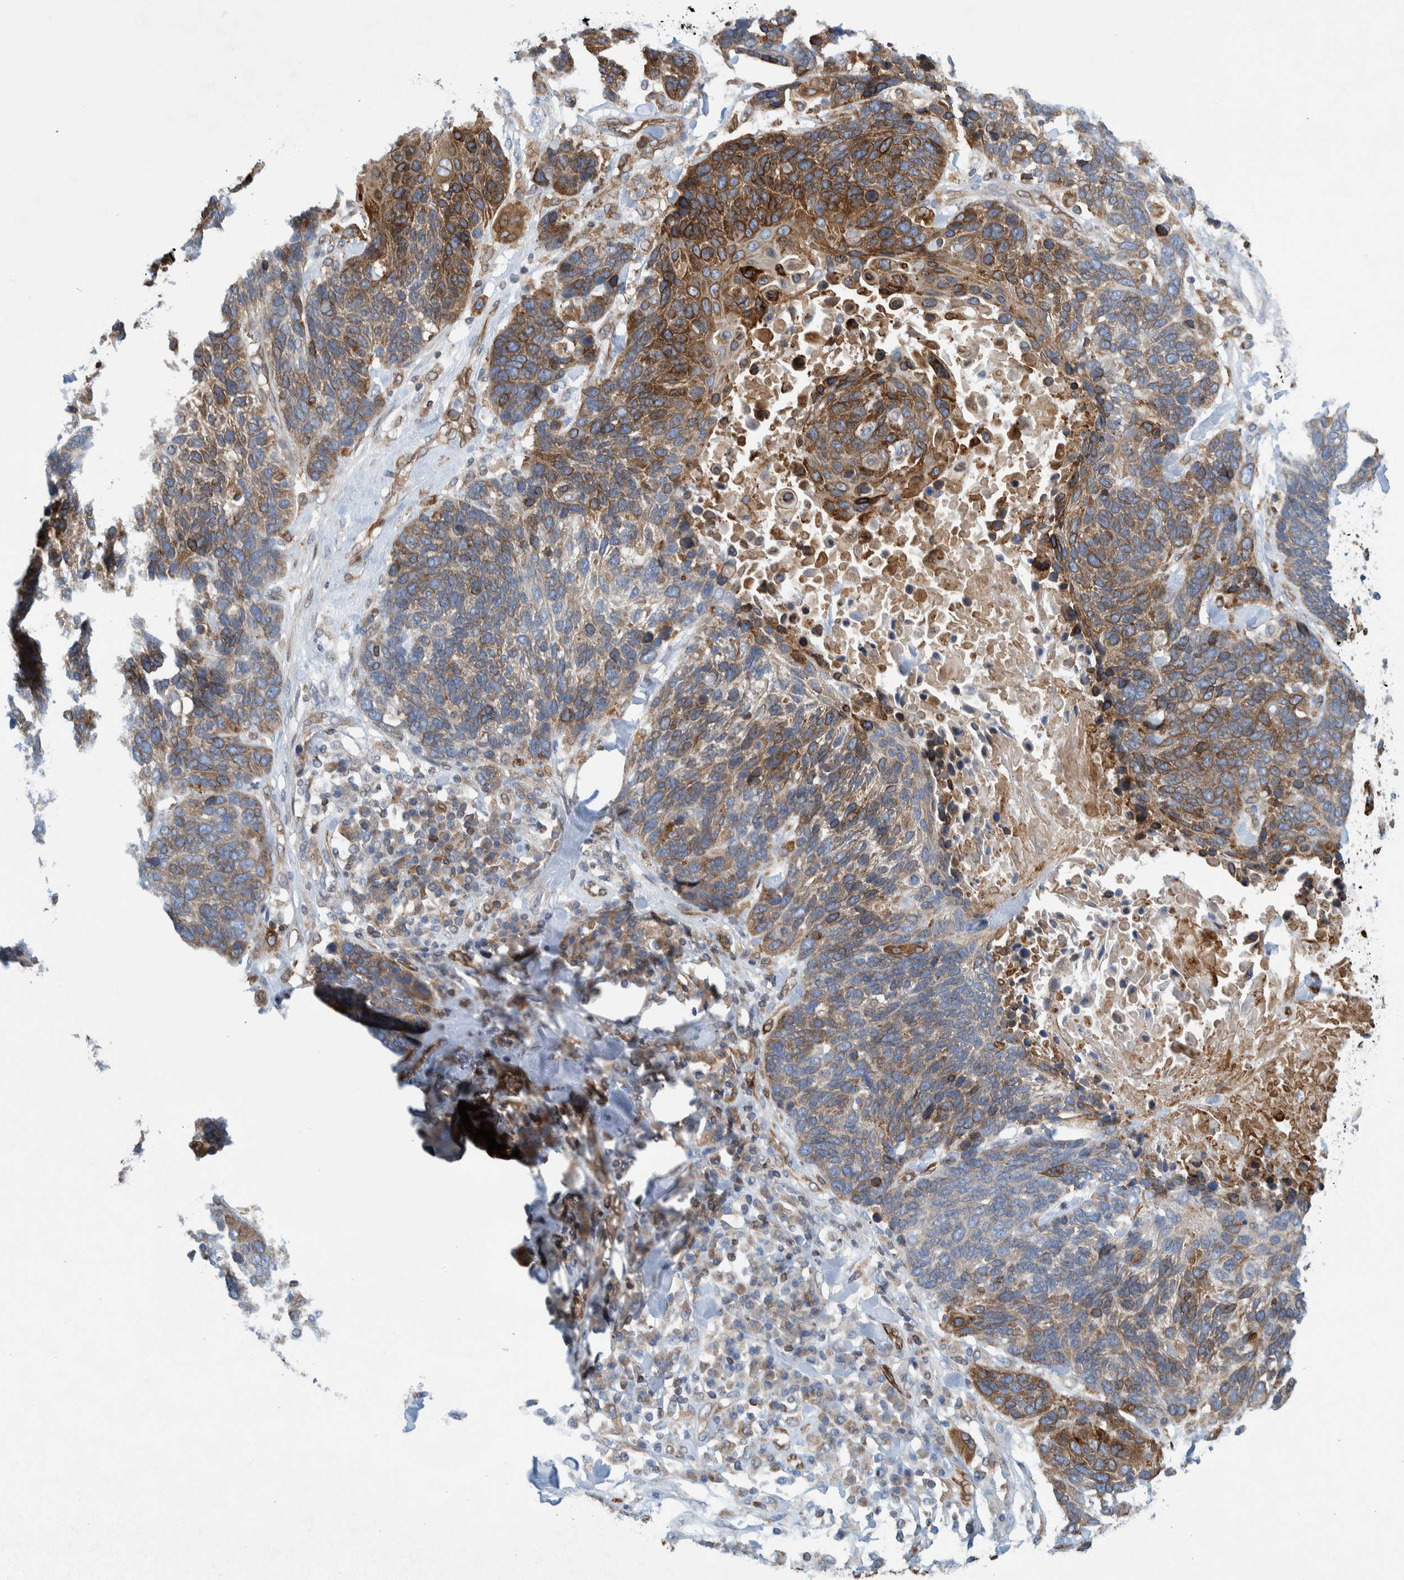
{"staining": {"intensity": "moderate", "quantity": "25%-75%", "location": "cytoplasmic/membranous"}, "tissue": "lung cancer", "cell_type": "Tumor cells", "image_type": "cancer", "snomed": [{"axis": "morphology", "description": "Squamous cell carcinoma, NOS"}, {"axis": "topography", "description": "Lung"}], "caption": "The immunohistochemical stain labels moderate cytoplasmic/membranous positivity in tumor cells of lung cancer (squamous cell carcinoma) tissue.", "gene": "THEM6", "patient": {"sex": "male", "age": 65}}